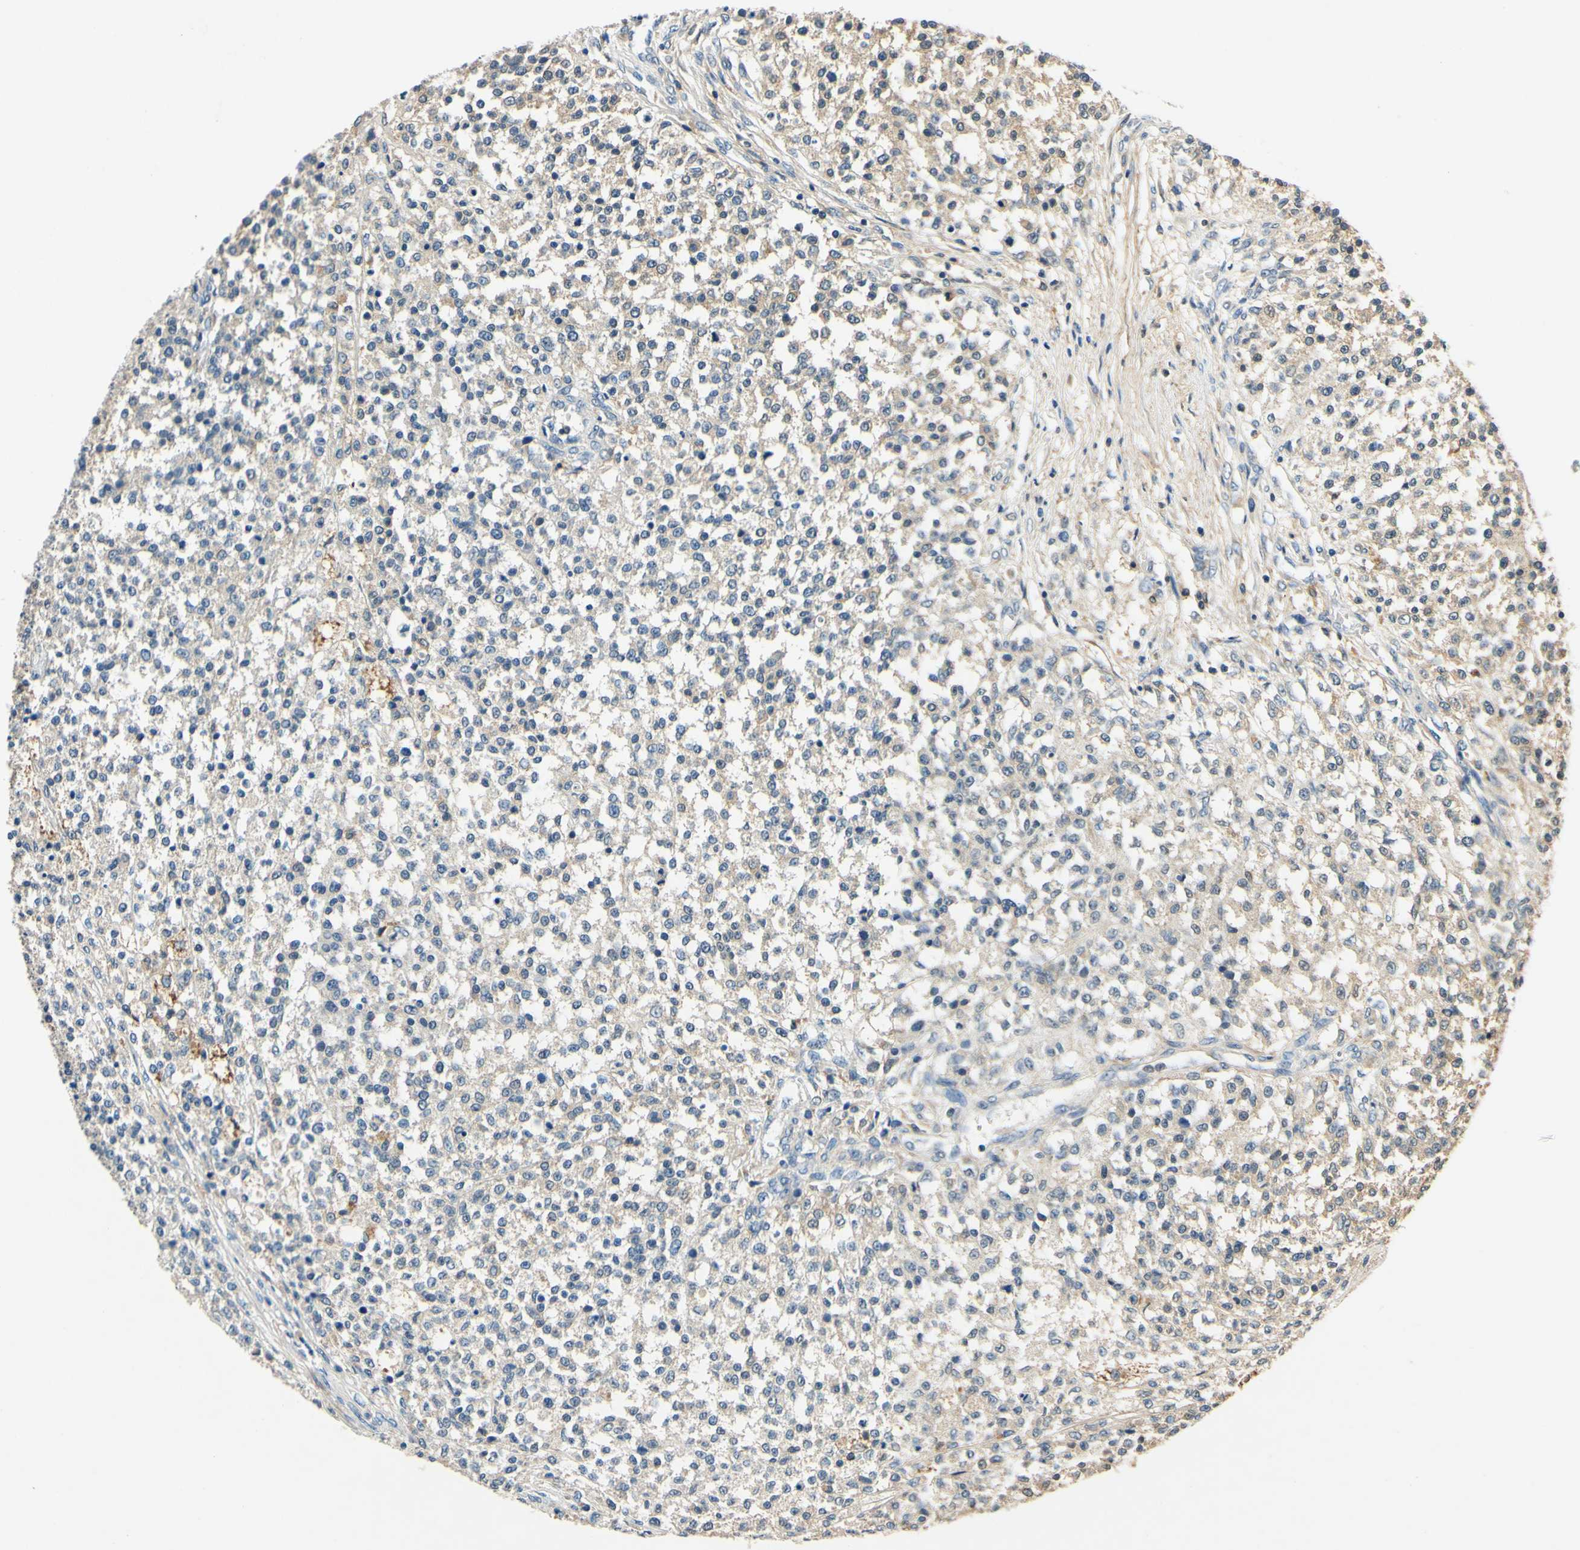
{"staining": {"intensity": "weak", "quantity": "25%-75%", "location": "cytoplasmic/membranous"}, "tissue": "testis cancer", "cell_type": "Tumor cells", "image_type": "cancer", "snomed": [{"axis": "morphology", "description": "Seminoma, NOS"}, {"axis": "topography", "description": "Testis"}], "caption": "Immunohistochemistry (IHC) image of neoplastic tissue: human testis cancer (seminoma) stained using IHC demonstrates low levels of weak protein expression localized specifically in the cytoplasmic/membranous of tumor cells, appearing as a cytoplasmic/membranous brown color.", "gene": "PLA2G4A", "patient": {"sex": "male", "age": 59}}